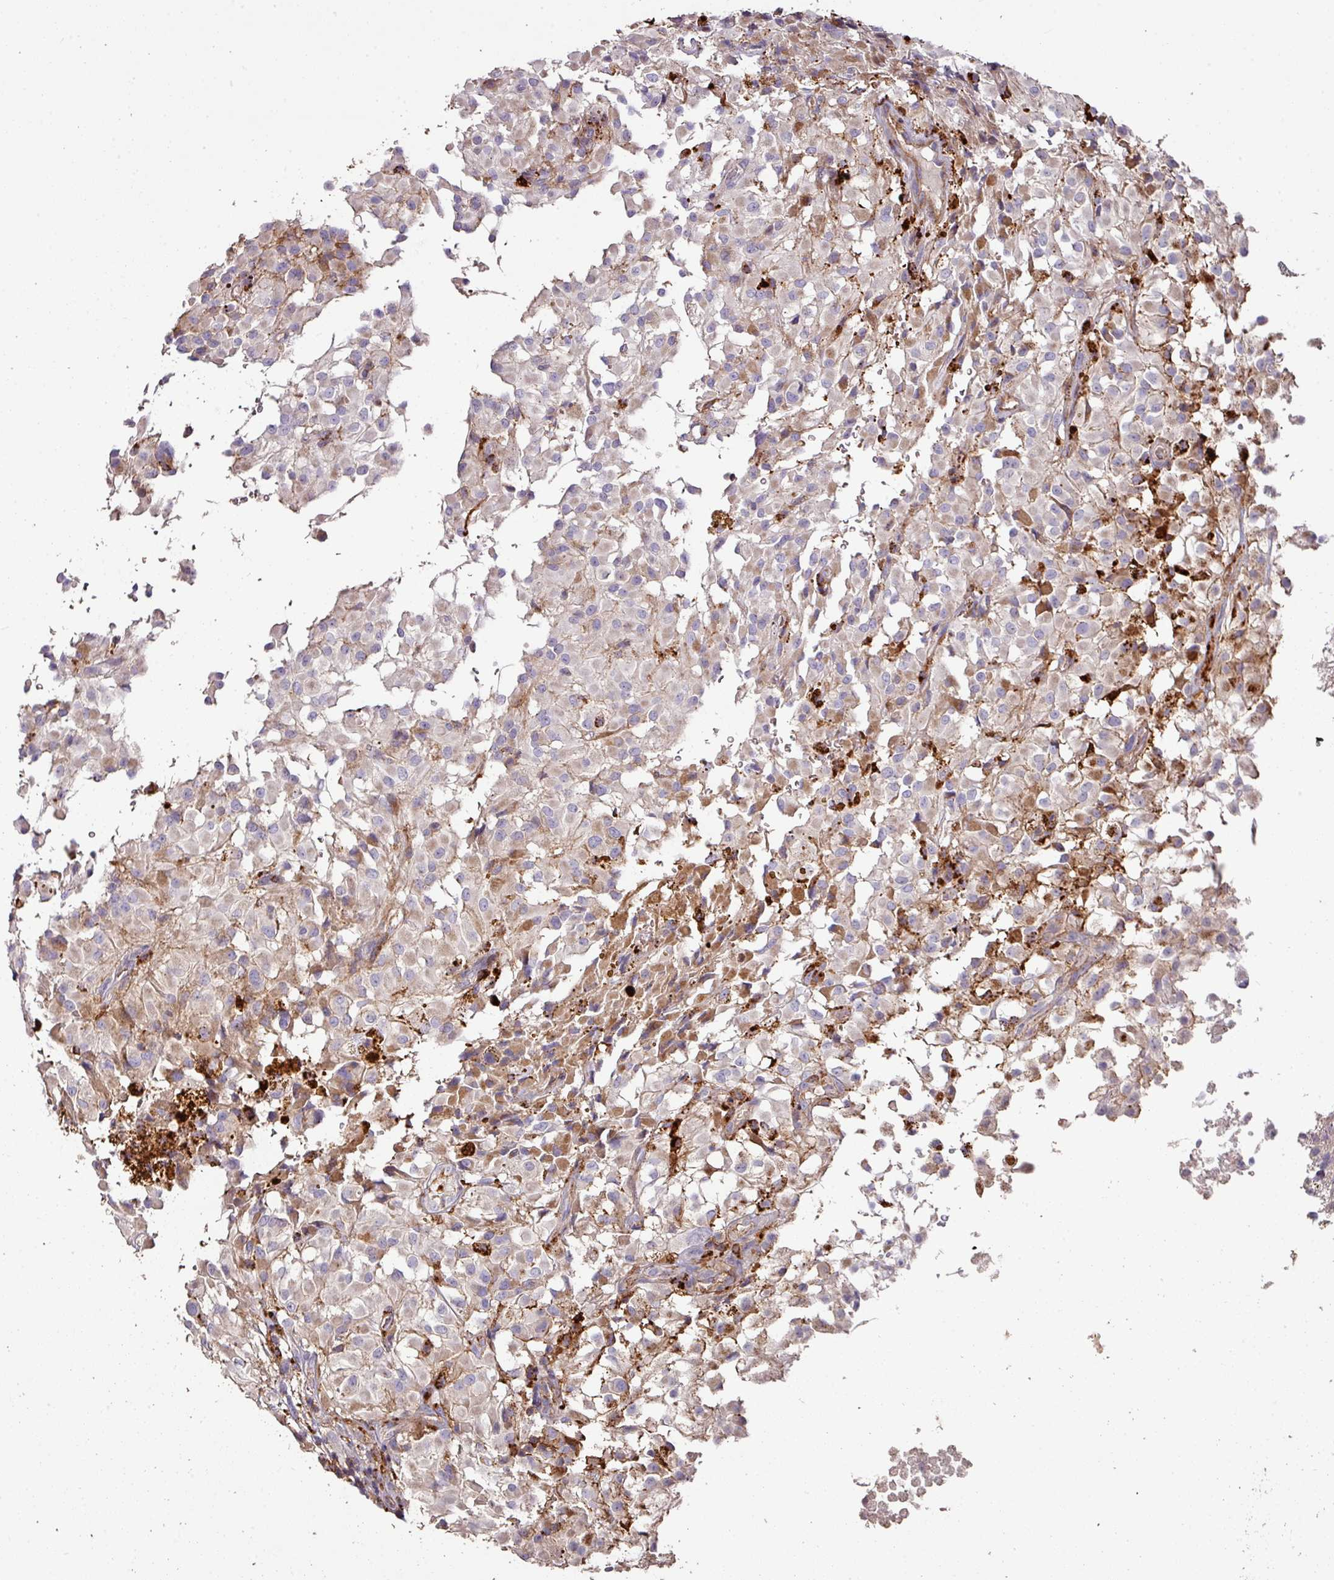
{"staining": {"intensity": "moderate", "quantity": "<25%", "location": "cytoplasmic/membranous"}, "tissue": "glioma", "cell_type": "Tumor cells", "image_type": "cancer", "snomed": [{"axis": "morphology", "description": "Glioma, malignant, High grade"}, {"axis": "topography", "description": "Brain"}], "caption": "The photomicrograph reveals a brown stain indicating the presence of a protein in the cytoplasmic/membranous of tumor cells in malignant glioma (high-grade). (brown staining indicates protein expression, while blue staining denotes nuclei).", "gene": "RPL23A", "patient": {"sex": "female", "age": 59}}